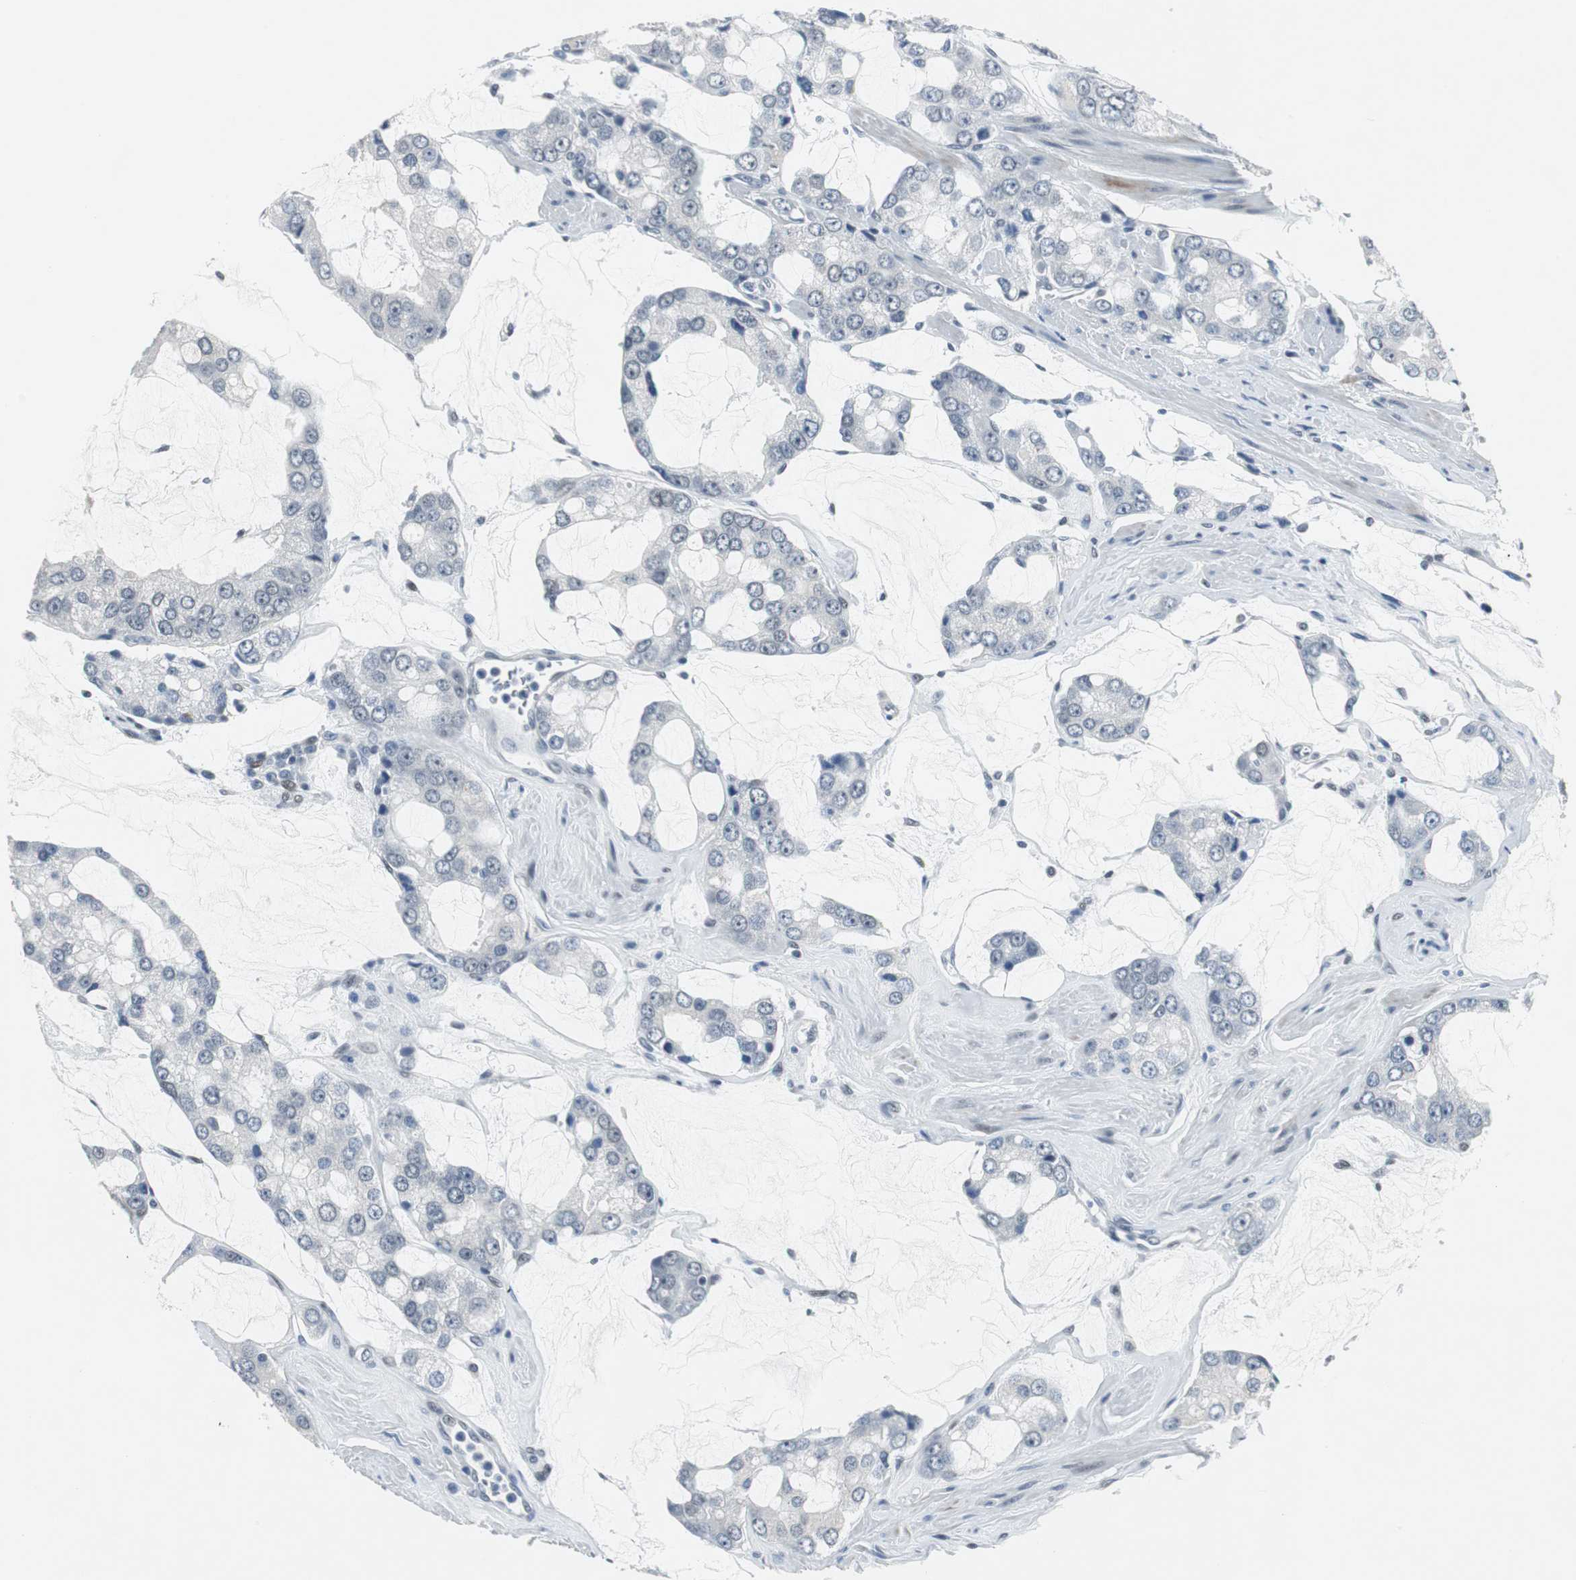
{"staining": {"intensity": "negative", "quantity": "none", "location": "none"}, "tissue": "prostate cancer", "cell_type": "Tumor cells", "image_type": "cancer", "snomed": [{"axis": "morphology", "description": "Adenocarcinoma, High grade"}, {"axis": "topography", "description": "Prostate"}], "caption": "Human prostate high-grade adenocarcinoma stained for a protein using immunohistochemistry (IHC) demonstrates no positivity in tumor cells.", "gene": "ELK1", "patient": {"sex": "male", "age": 67}}